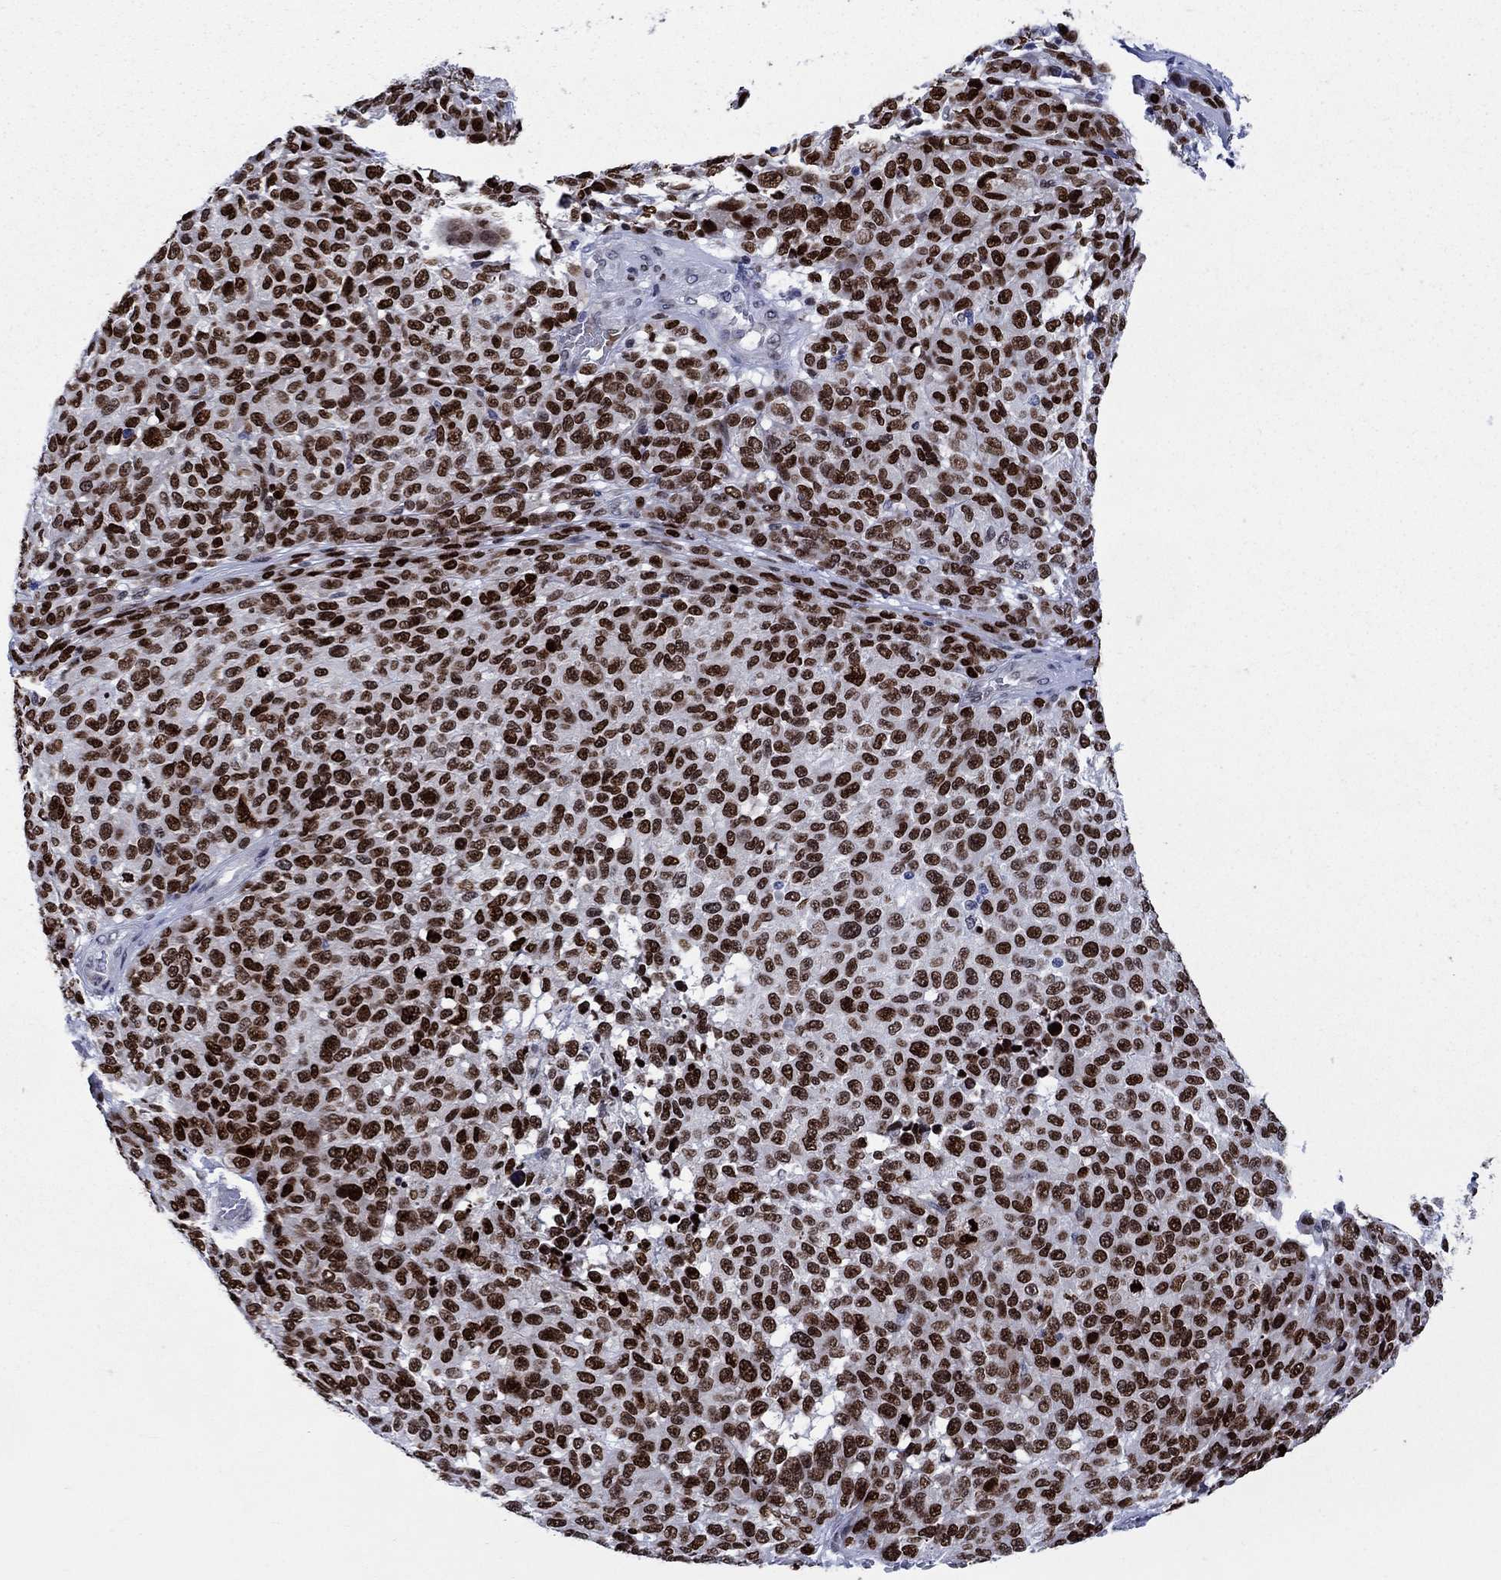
{"staining": {"intensity": "strong", "quantity": "25%-75%", "location": "nuclear"}, "tissue": "melanoma", "cell_type": "Tumor cells", "image_type": "cancer", "snomed": [{"axis": "morphology", "description": "Malignant melanoma, NOS"}, {"axis": "topography", "description": "Skin"}], "caption": "This is an image of IHC staining of melanoma, which shows strong positivity in the nuclear of tumor cells.", "gene": "HMGA1", "patient": {"sex": "male", "age": 59}}